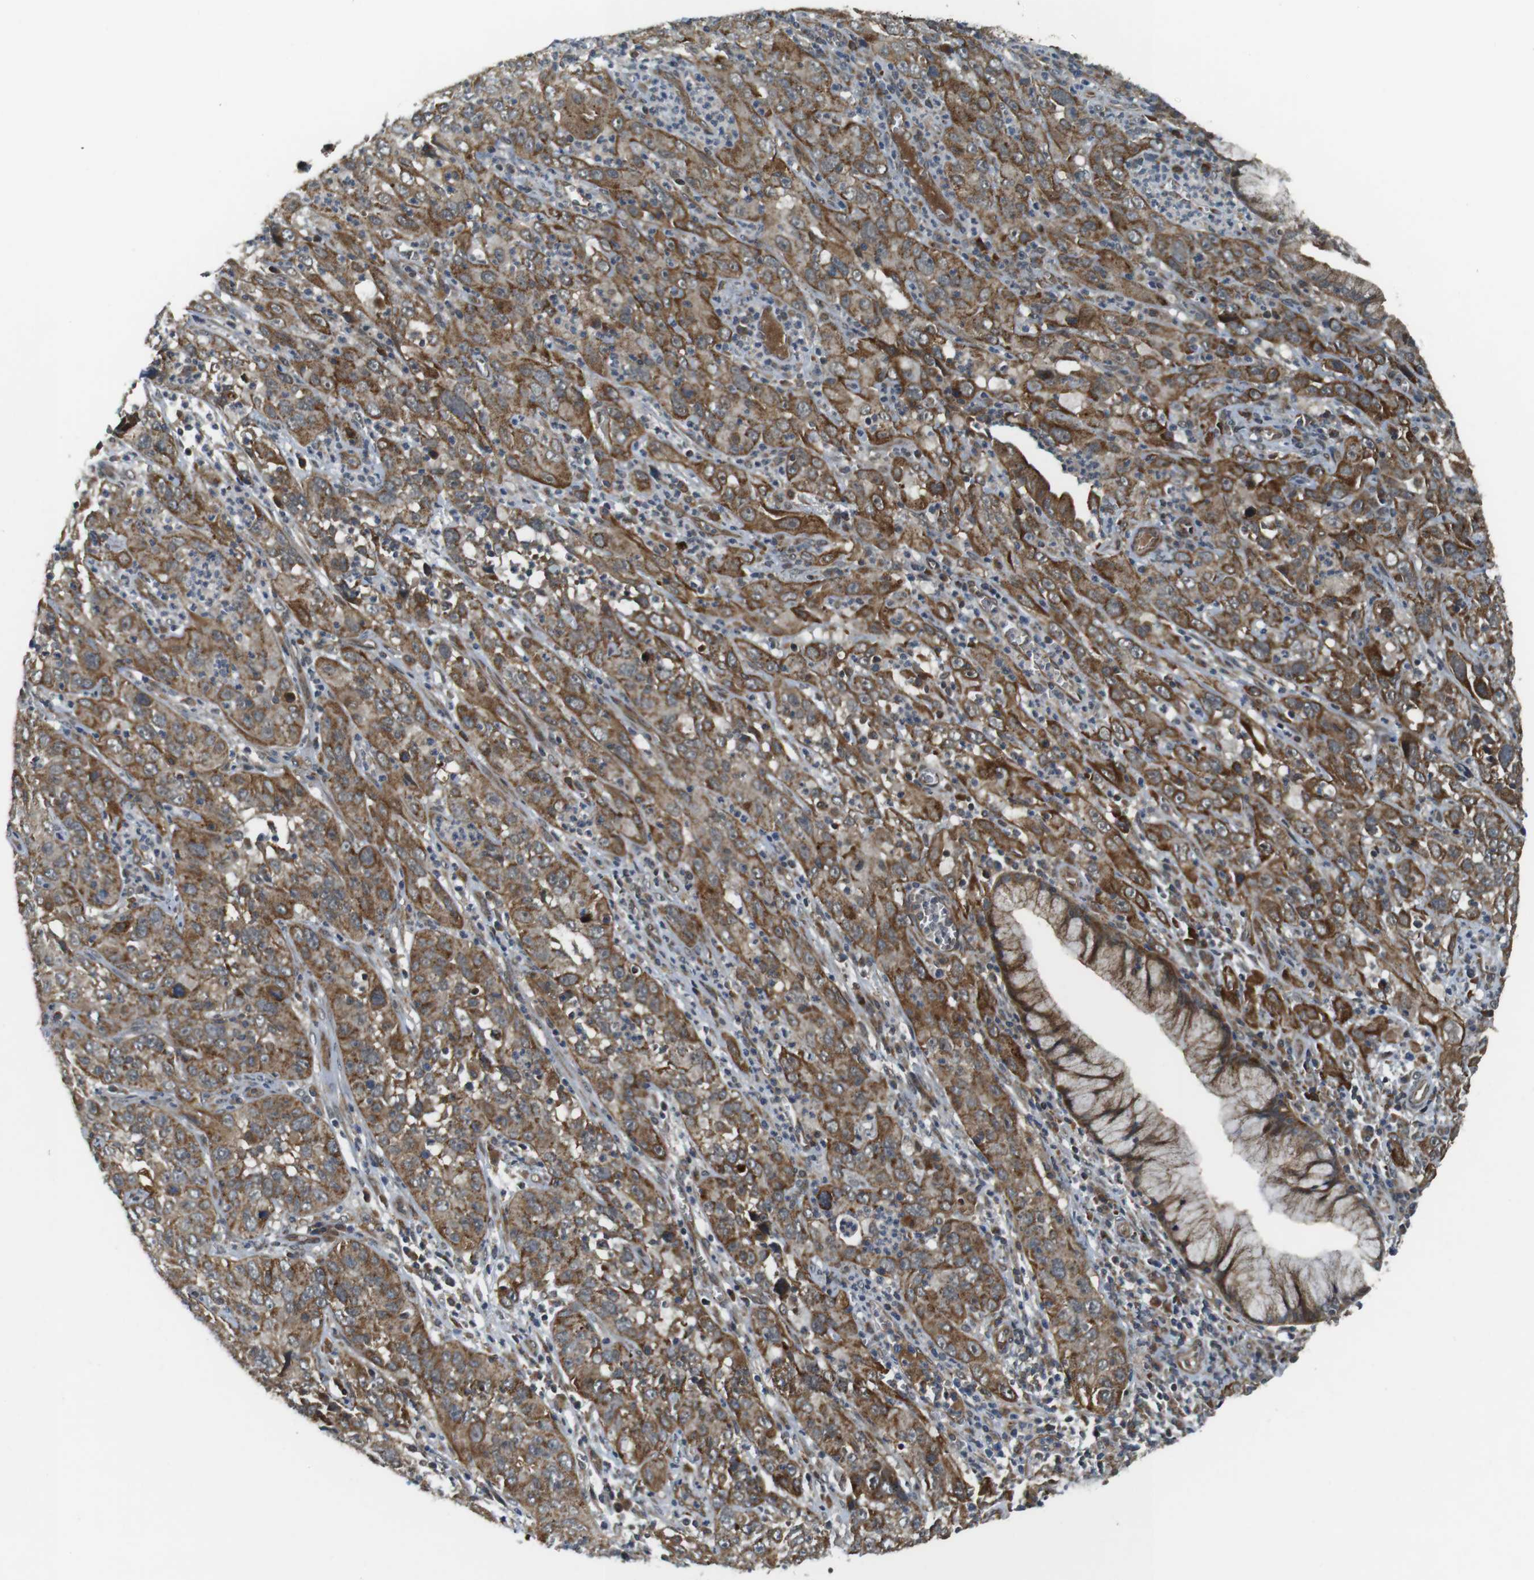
{"staining": {"intensity": "moderate", "quantity": ">75%", "location": "cytoplasmic/membranous"}, "tissue": "cervical cancer", "cell_type": "Tumor cells", "image_type": "cancer", "snomed": [{"axis": "morphology", "description": "Squamous cell carcinoma, NOS"}, {"axis": "topography", "description": "Cervix"}], "caption": "The photomicrograph demonstrates immunohistochemical staining of cervical cancer (squamous cell carcinoma). There is moderate cytoplasmic/membranous expression is present in approximately >75% of tumor cells.", "gene": "IFFO2", "patient": {"sex": "female", "age": 32}}